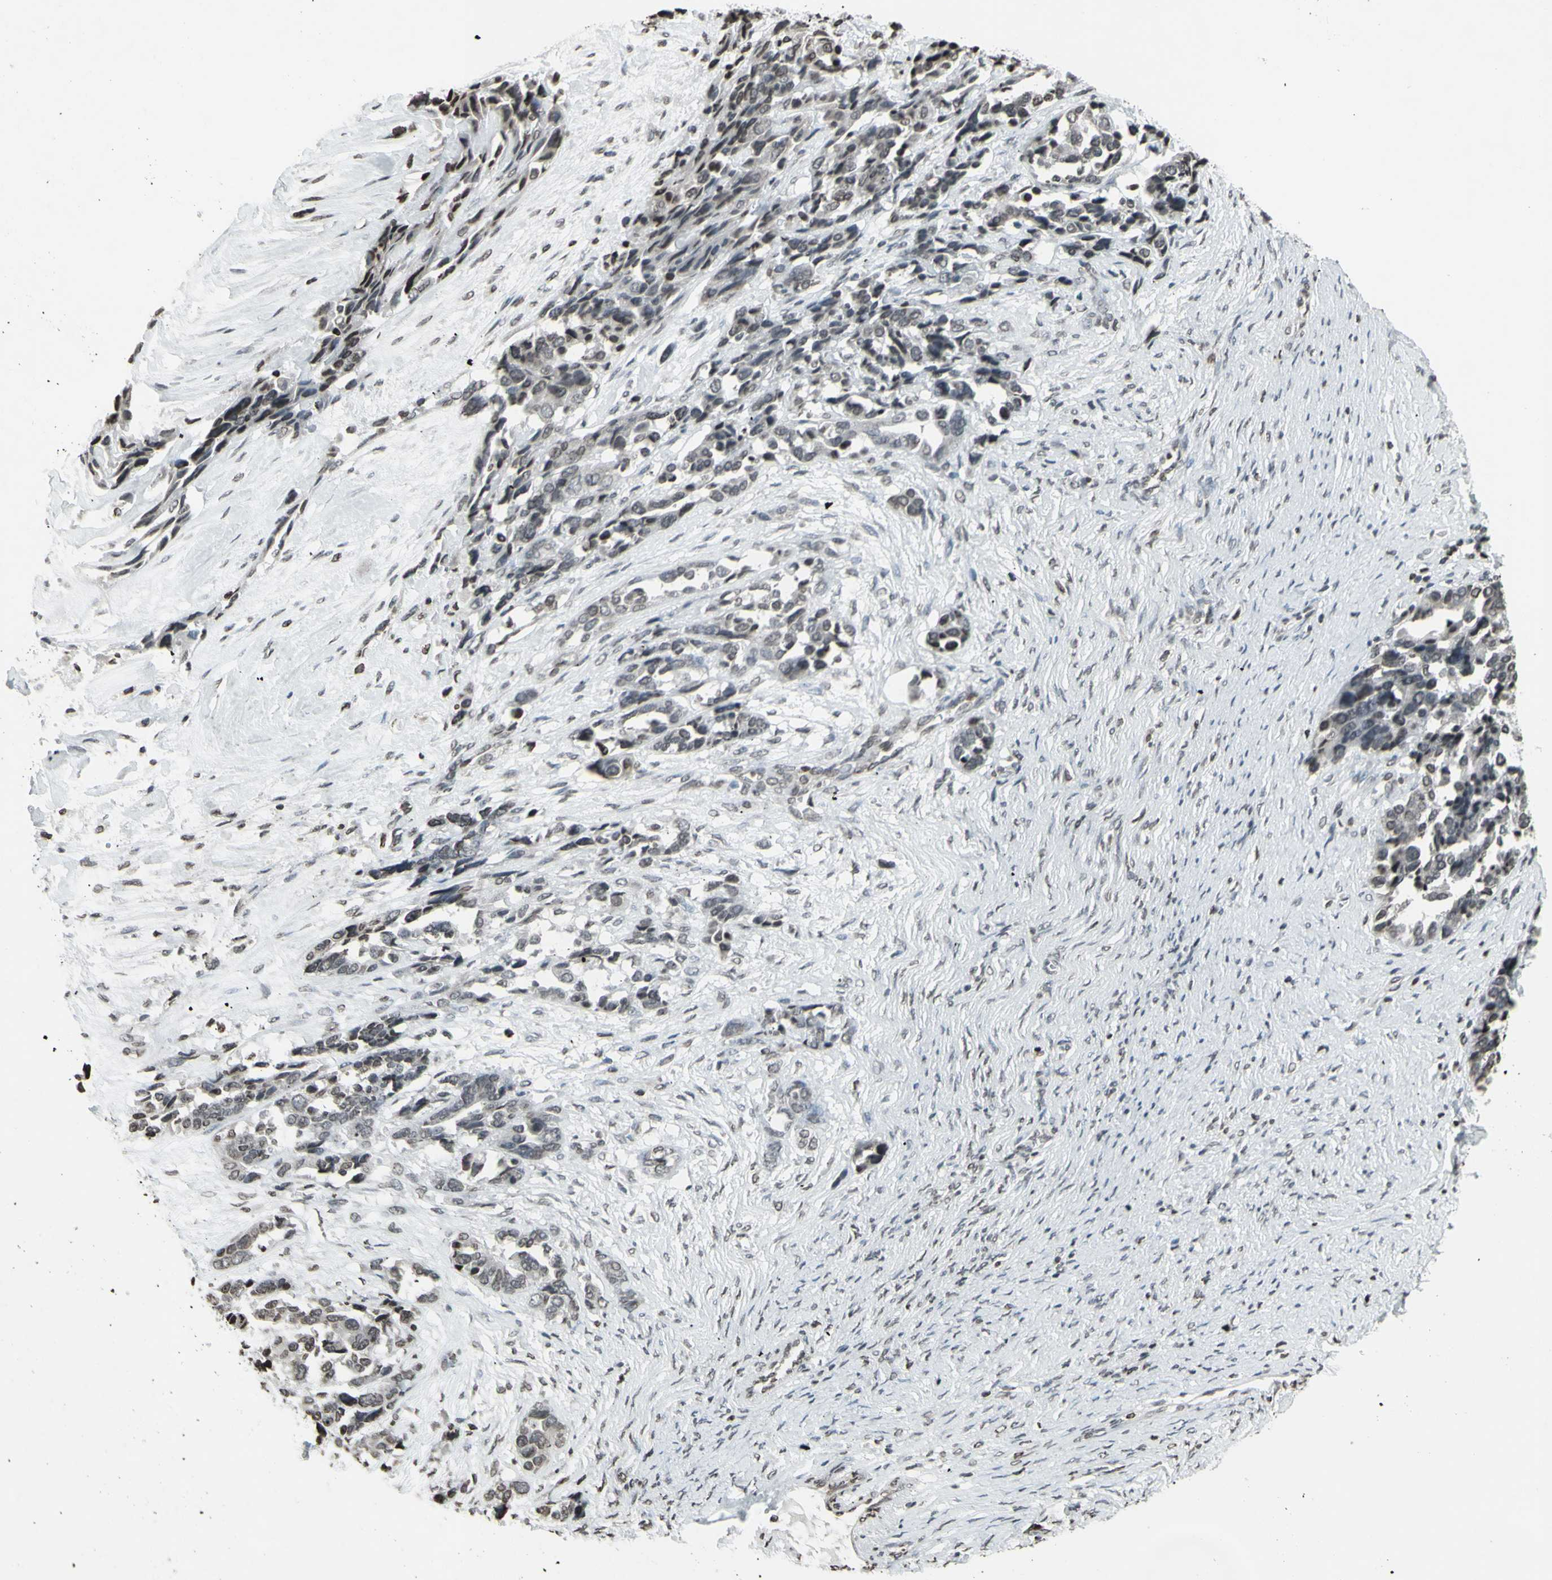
{"staining": {"intensity": "negative", "quantity": "none", "location": "none"}, "tissue": "ovarian cancer", "cell_type": "Tumor cells", "image_type": "cancer", "snomed": [{"axis": "morphology", "description": "Cystadenocarcinoma, serous, NOS"}, {"axis": "topography", "description": "Ovary"}], "caption": "An immunohistochemistry photomicrograph of ovarian serous cystadenocarcinoma is shown. There is no staining in tumor cells of ovarian serous cystadenocarcinoma.", "gene": "CD79B", "patient": {"sex": "female", "age": 44}}